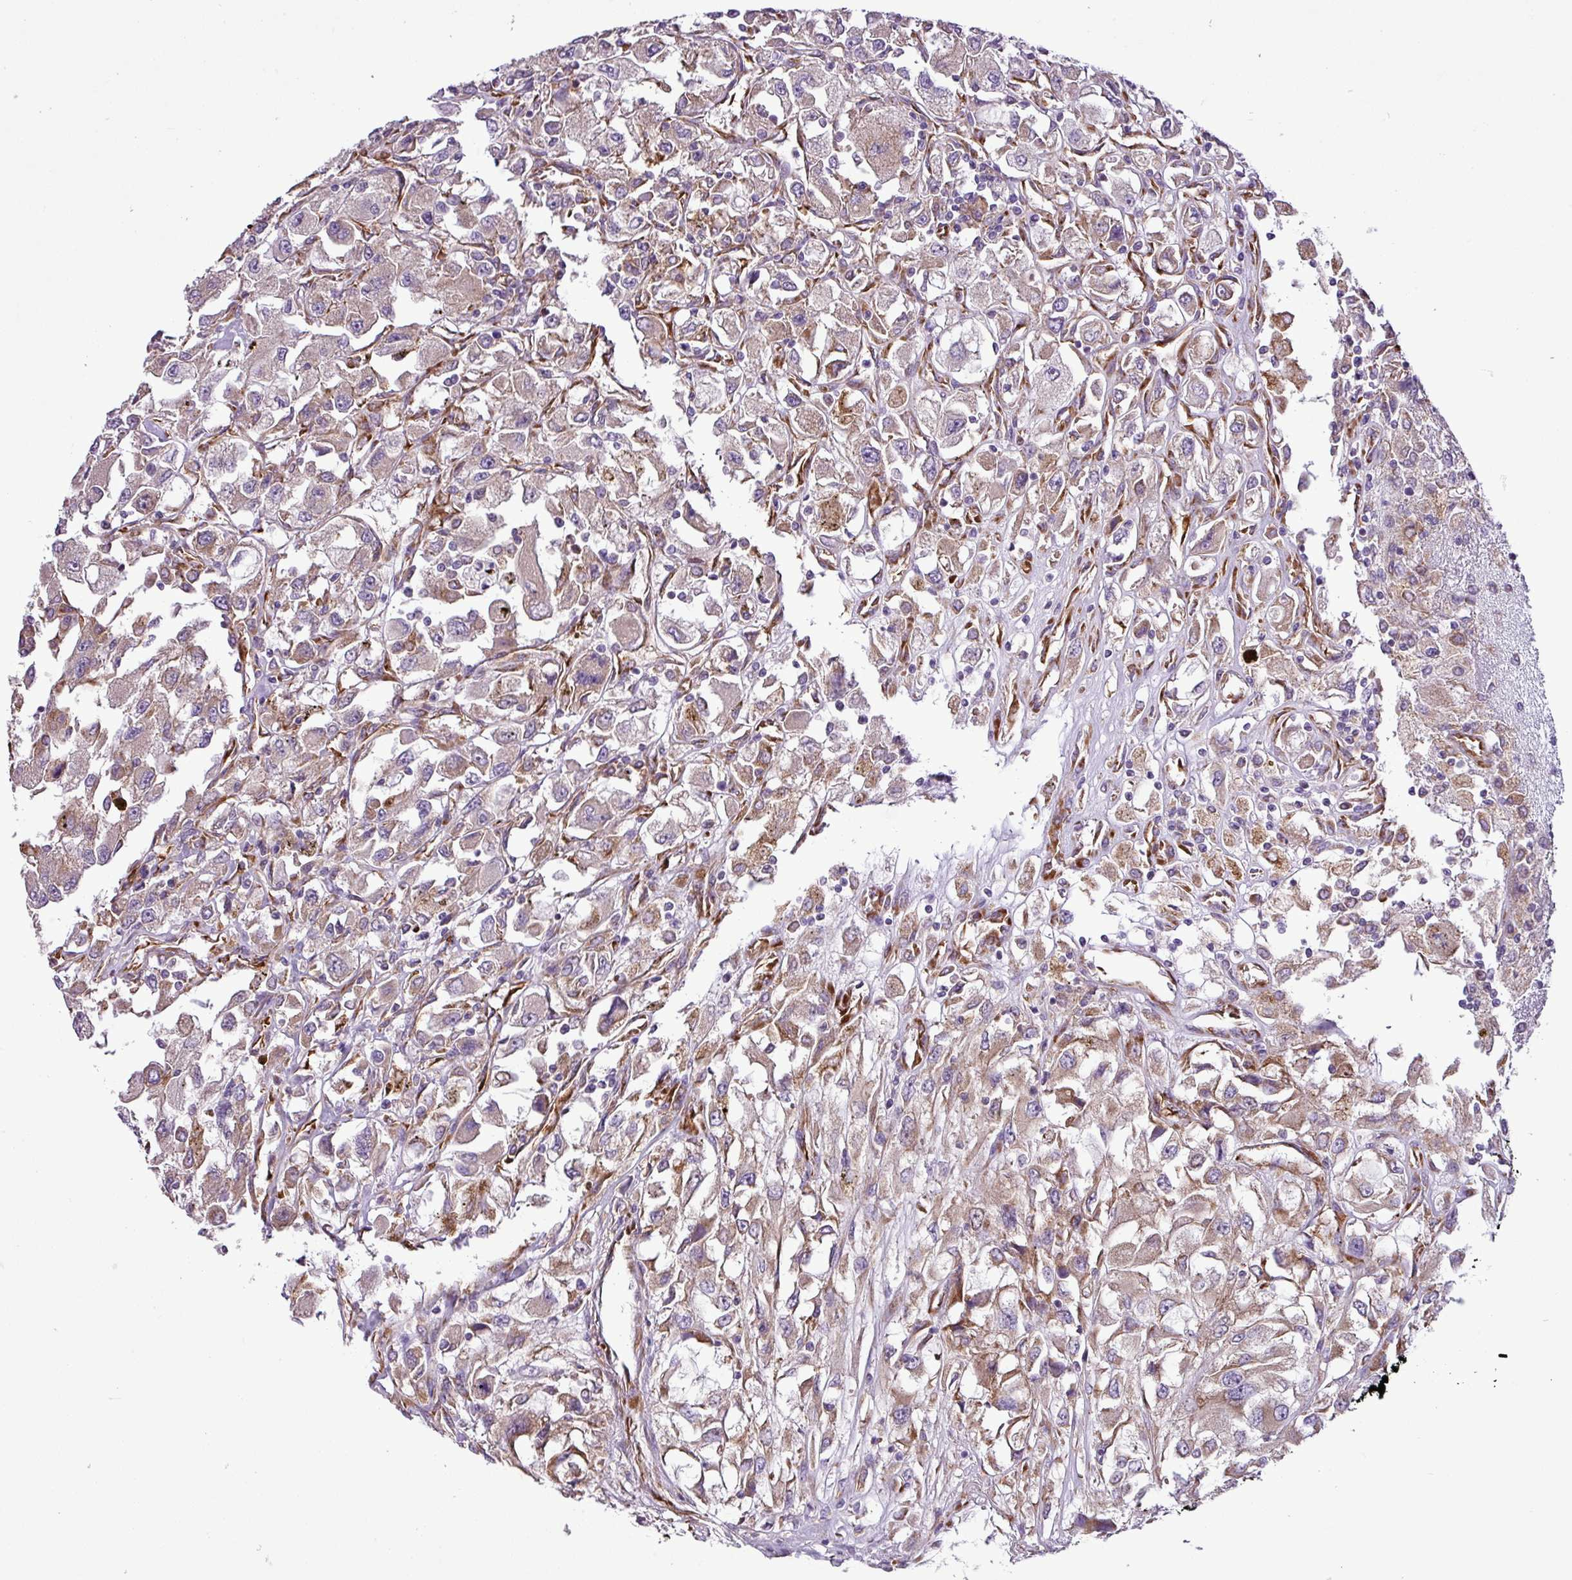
{"staining": {"intensity": "moderate", "quantity": "25%-75%", "location": "cytoplasmic/membranous"}, "tissue": "renal cancer", "cell_type": "Tumor cells", "image_type": "cancer", "snomed": [{"axis": "morphology", "description": "Adenocarcinoma, NOS"}, {"axis": "topography", "description": "Kidney"}], "caption": "Immunohistochemical staining of human renal adenocarcinoma displays moderate cytoplasmic/membranous protein expression in approximately 25%-75% of tumor cells.", "gene": "RPL13", "patient": {"sex": "female", "age": 52}}